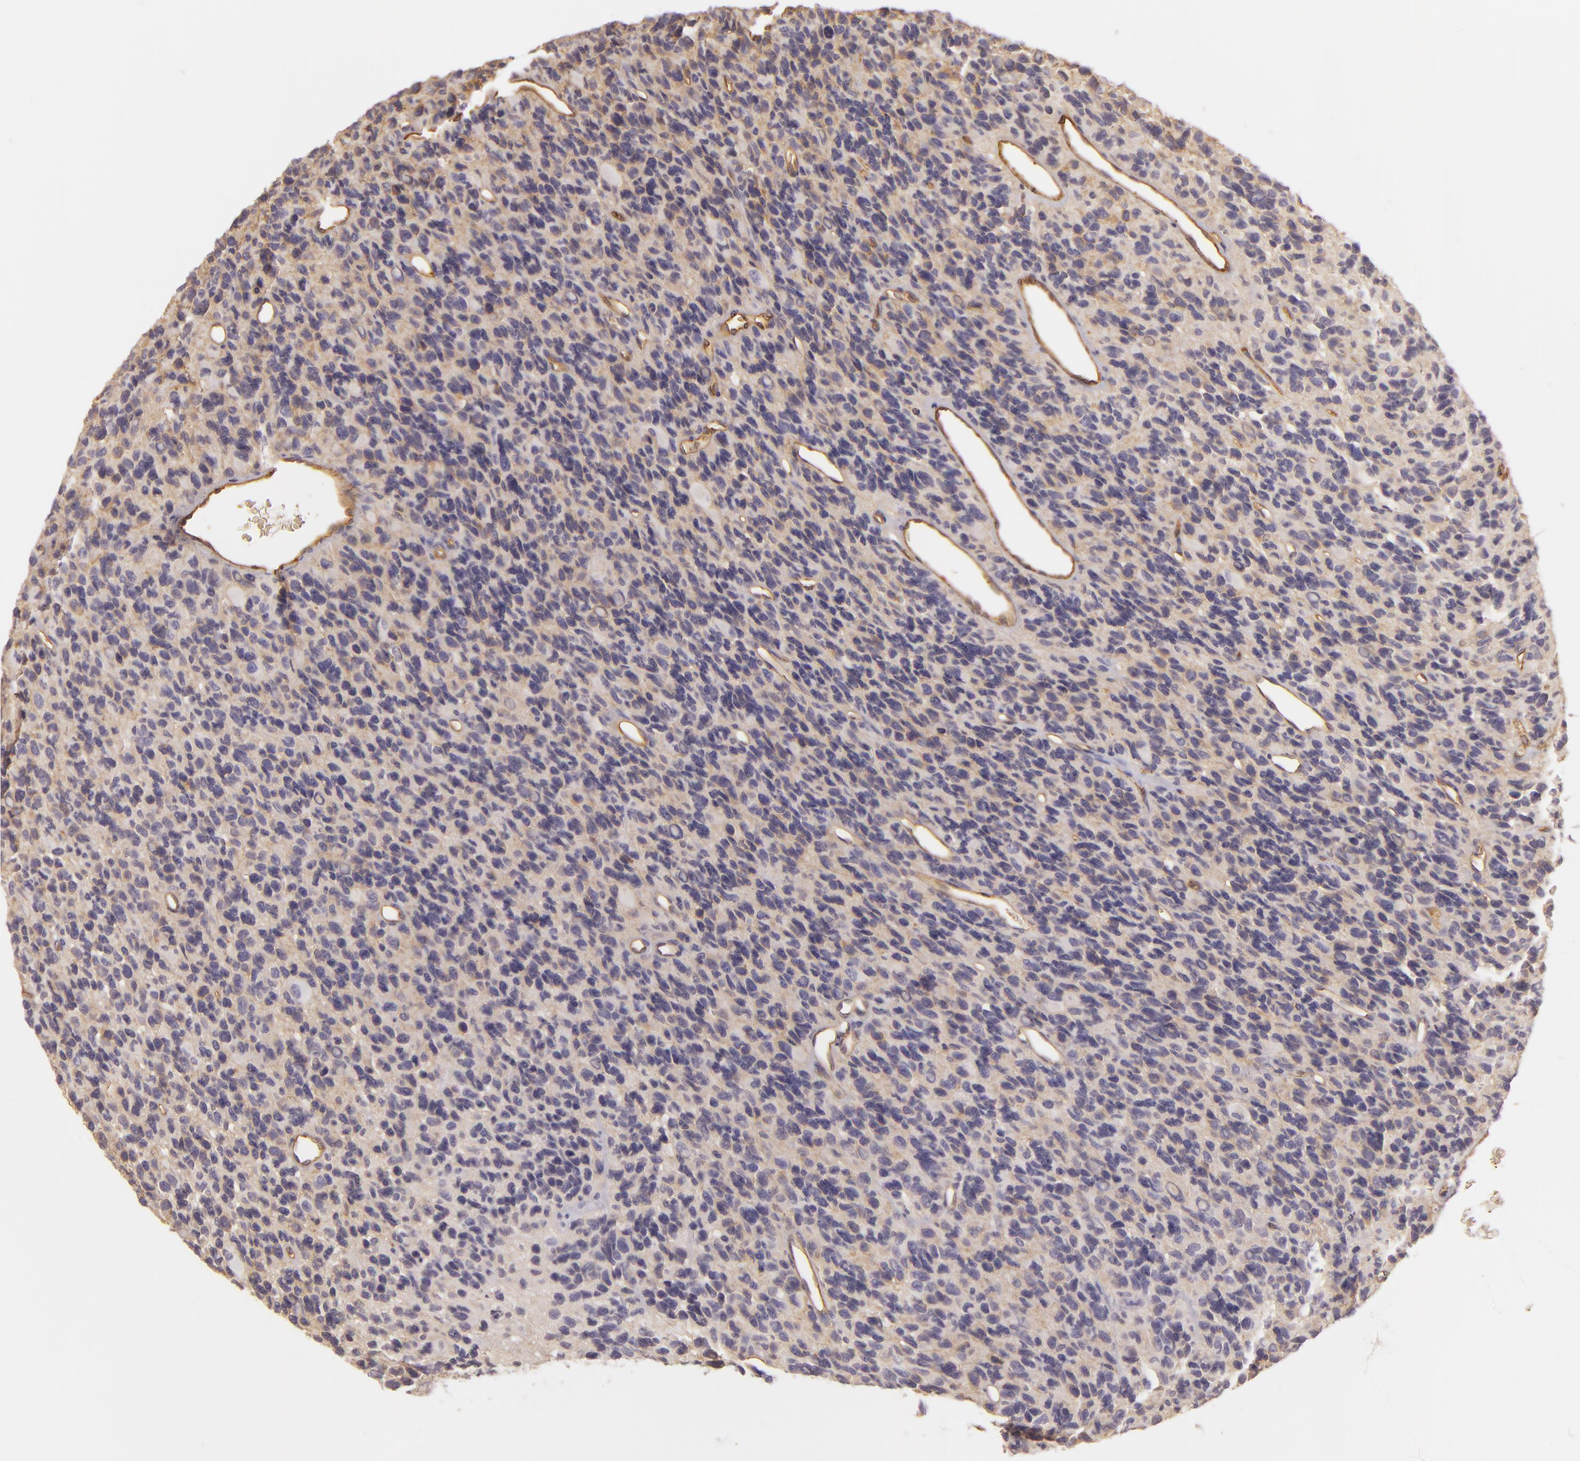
{"staining": {"intensity": "negative", "quantity": "none", "location": "none"}, "tissue": "glioma", "cell_type": "Tumor cells", "image_type": "cancer", "snomed": [{"axis": "morphology", "description": "Glioma, malignant, High grade"}, {"axis": "topography", "description": "Brain"}], "caption": "Tumor cells are negative for protein expression in human glioma.", "gene": "CD59", "patient": {"sex": "male", "age": 77}}